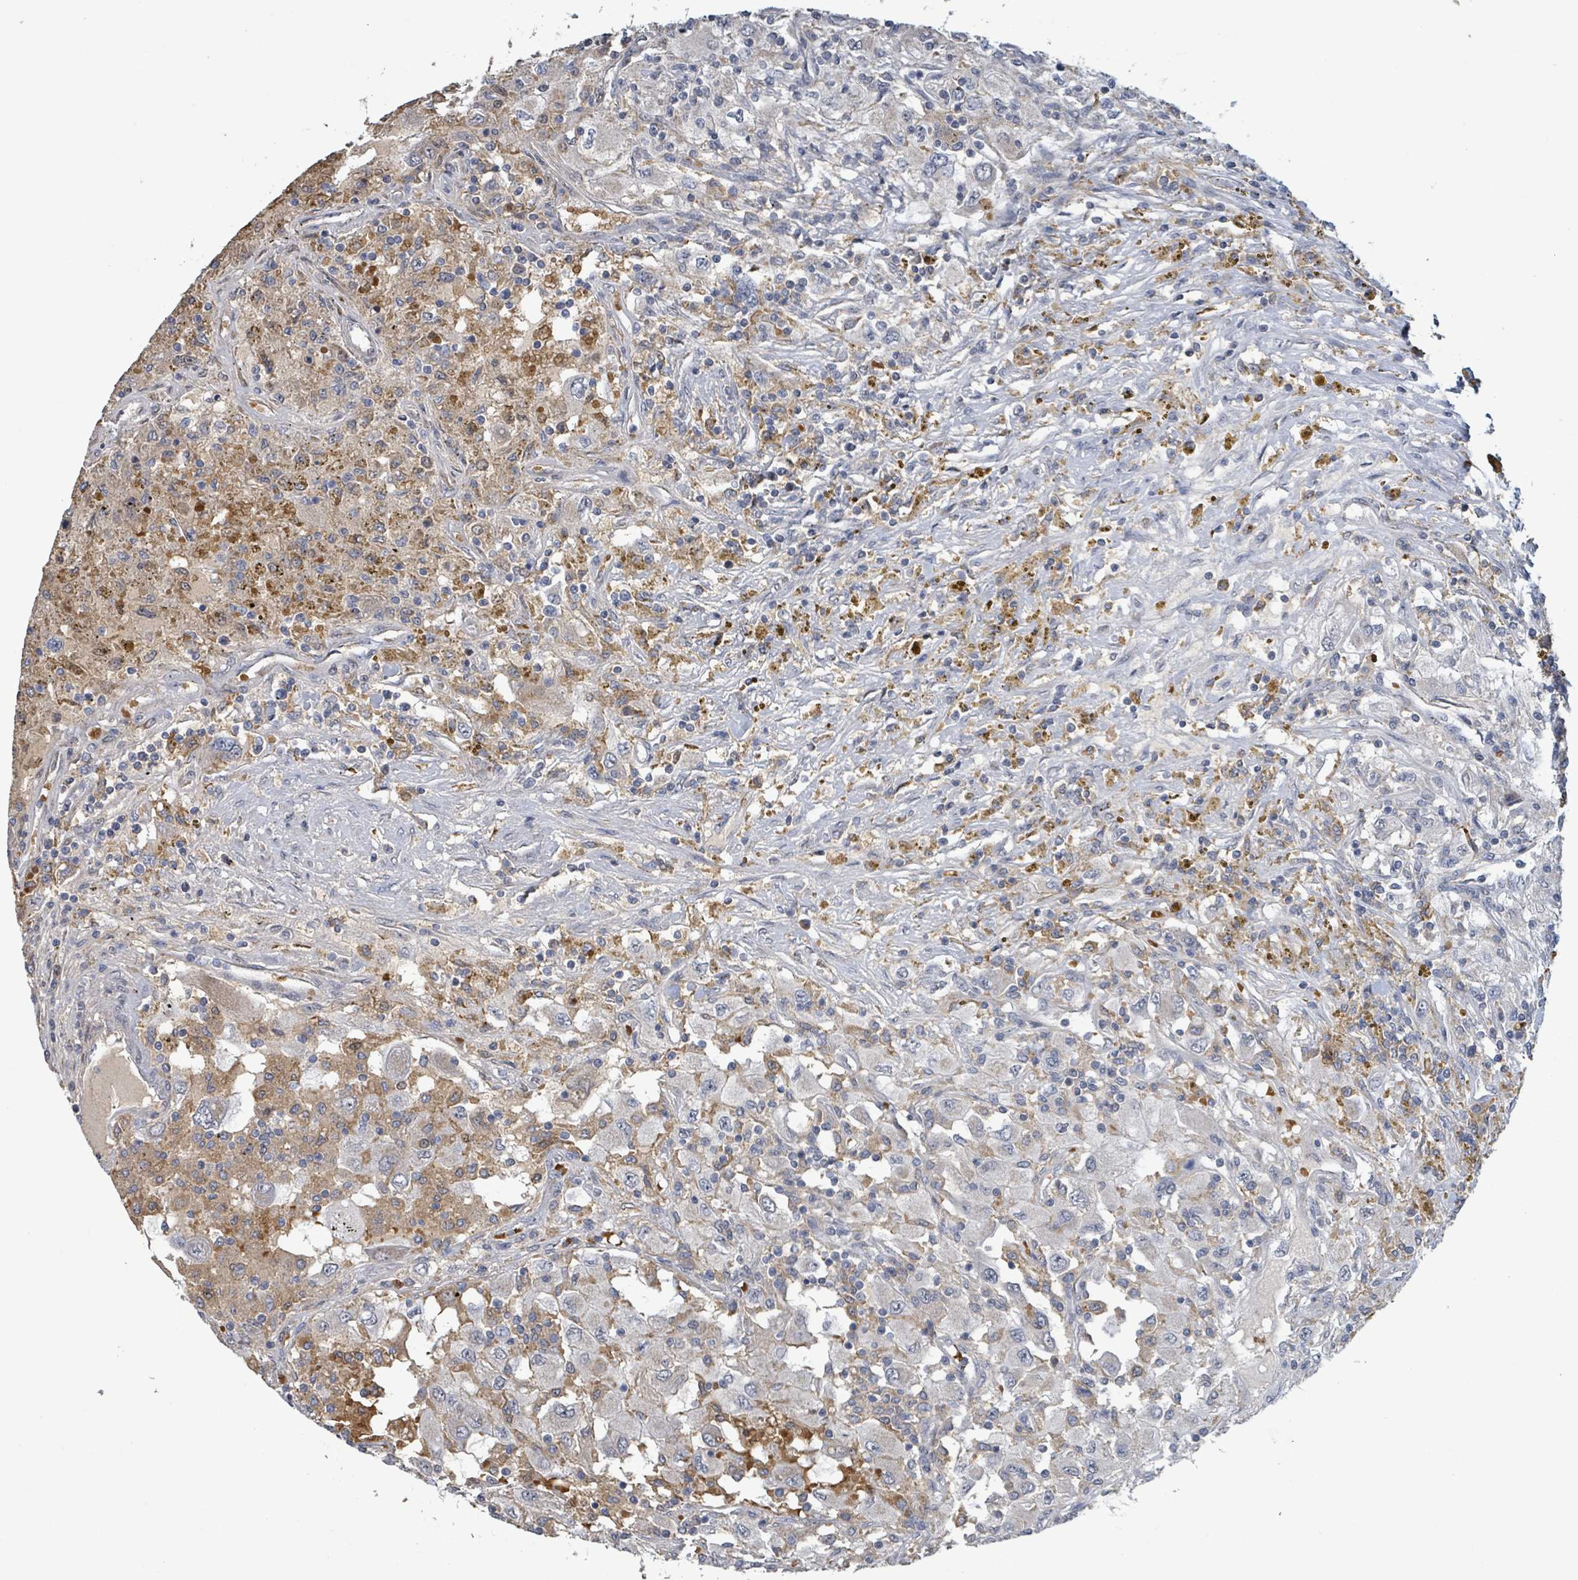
{"staining": {"intensity": "negative", "quantity": "none", "location": "none"}, "tissue": "renal cancer", "cell_type": "Tumor cells", "image_type": "cancer", "snomed": [{"axis": "morphology", "description": "Adenocarcinoma, NOS"}, {"axis": "topography", "description": "Kidney"}], "caption": "This is a image of immunohistochemistry (IHC) staining of adenocarcinoma (renal), which shows no positivity in tumor cells.", "gene": "SEBOX", "patient": {"sex": "female", "age": 67}}